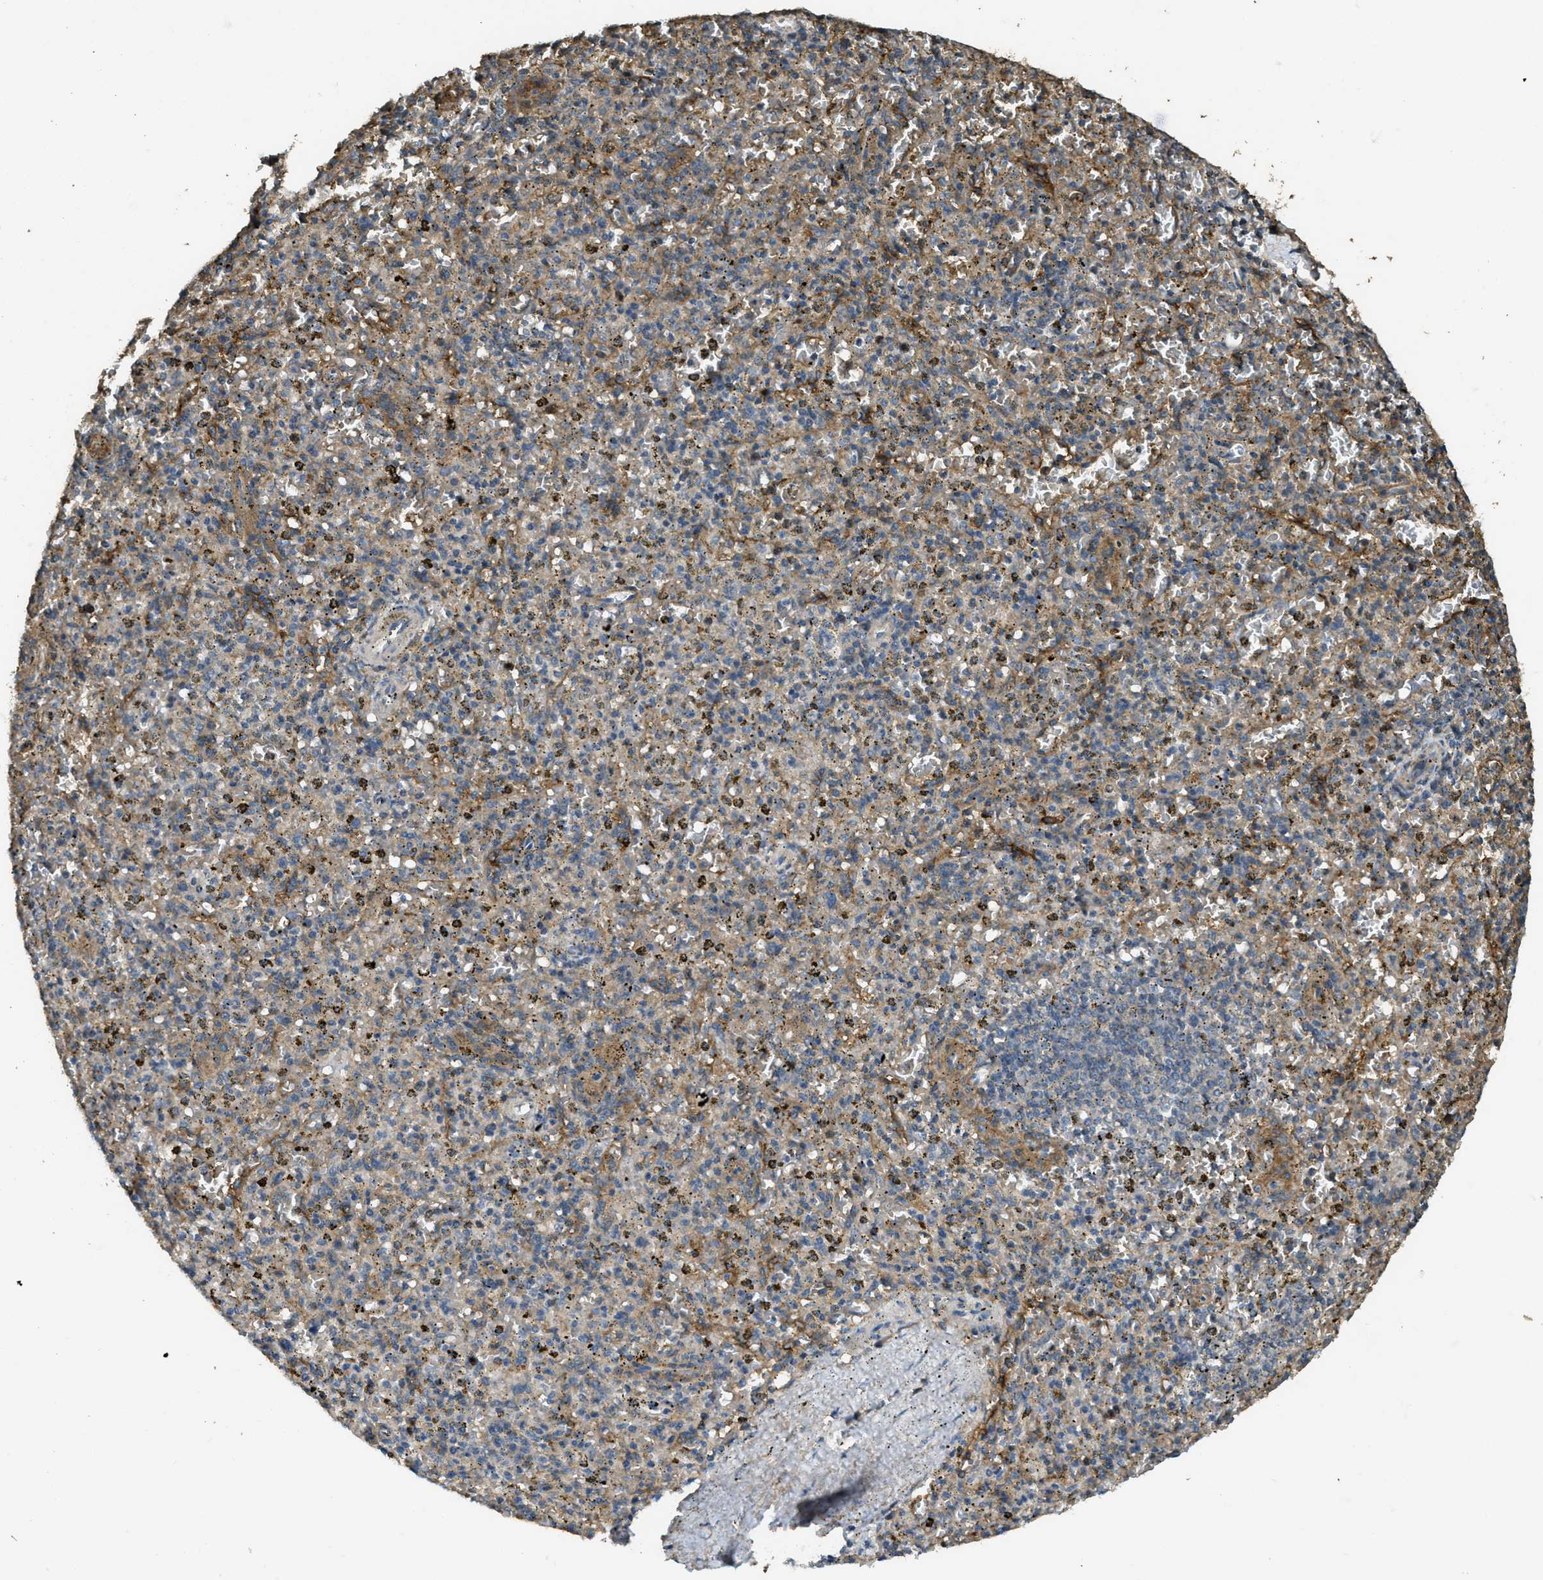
{"staining": {"intensity": "moderate", "quantity": "<25%", "location": "cytoplasmic/membranous"}, "tissue": "spleen", "cell_type": "Cells in red pulp", "image_type": "normal", "snomed": [{"axis": "morphology", "description": "Normal tissue, NOS"}, {"axis": "topography", "description": "Spleen"}], "caption": "Immunohistochemistry (IHC) histopathology image of normal human spleen stained for a protein (brown), which demonstrates low levels of moderate cytoplasmic/membranous positivity in approximately <25% of cells in red pulp.", "gene": "CD276", "patient": {"sex": "male", "age": 72}}